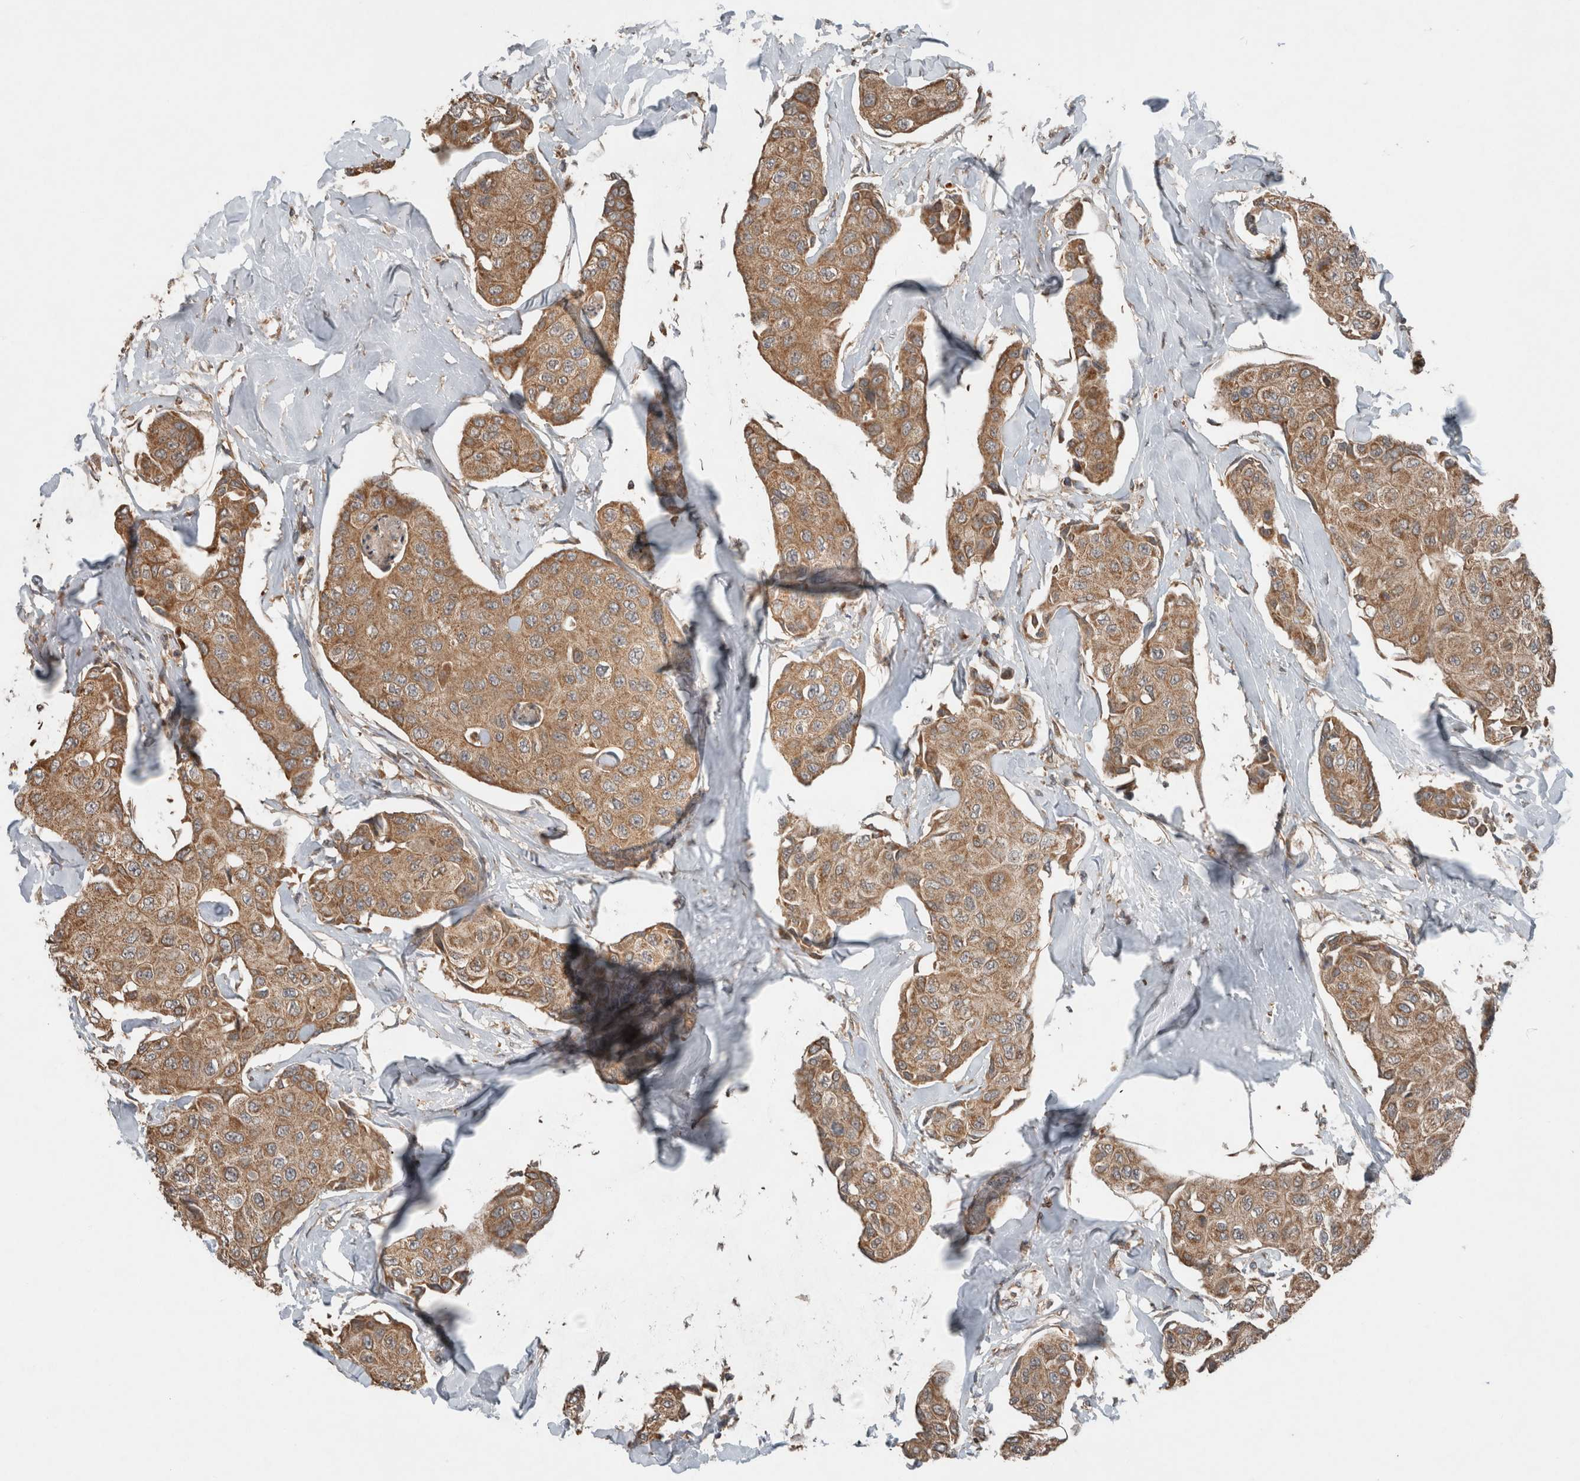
{"staining": {"intensity": "moderate", "quantity": ">75%", "location": "cytoplasmic/membranous"}, "tissue": "breast cancer", "cell_type": "Tumor cells", "image_type": "cancer", "snomed": [{"axis": "morphology", "description": "Duct carcinoma"}, {"axis": "topography", "description": "Breast"}], "caption": "Protein expression analysis of breast cancer (intraductal carcinoma) demonstrates moderate cytoplasmic/membranous expression in approximately >75% of tumor cells. (DAB (3,3'-diaminobenzidine) IHC, brown staining for protein, blue staining for nuclei).", "gene": "KLK14", "patient": {"sex": "female", "age": 80}}